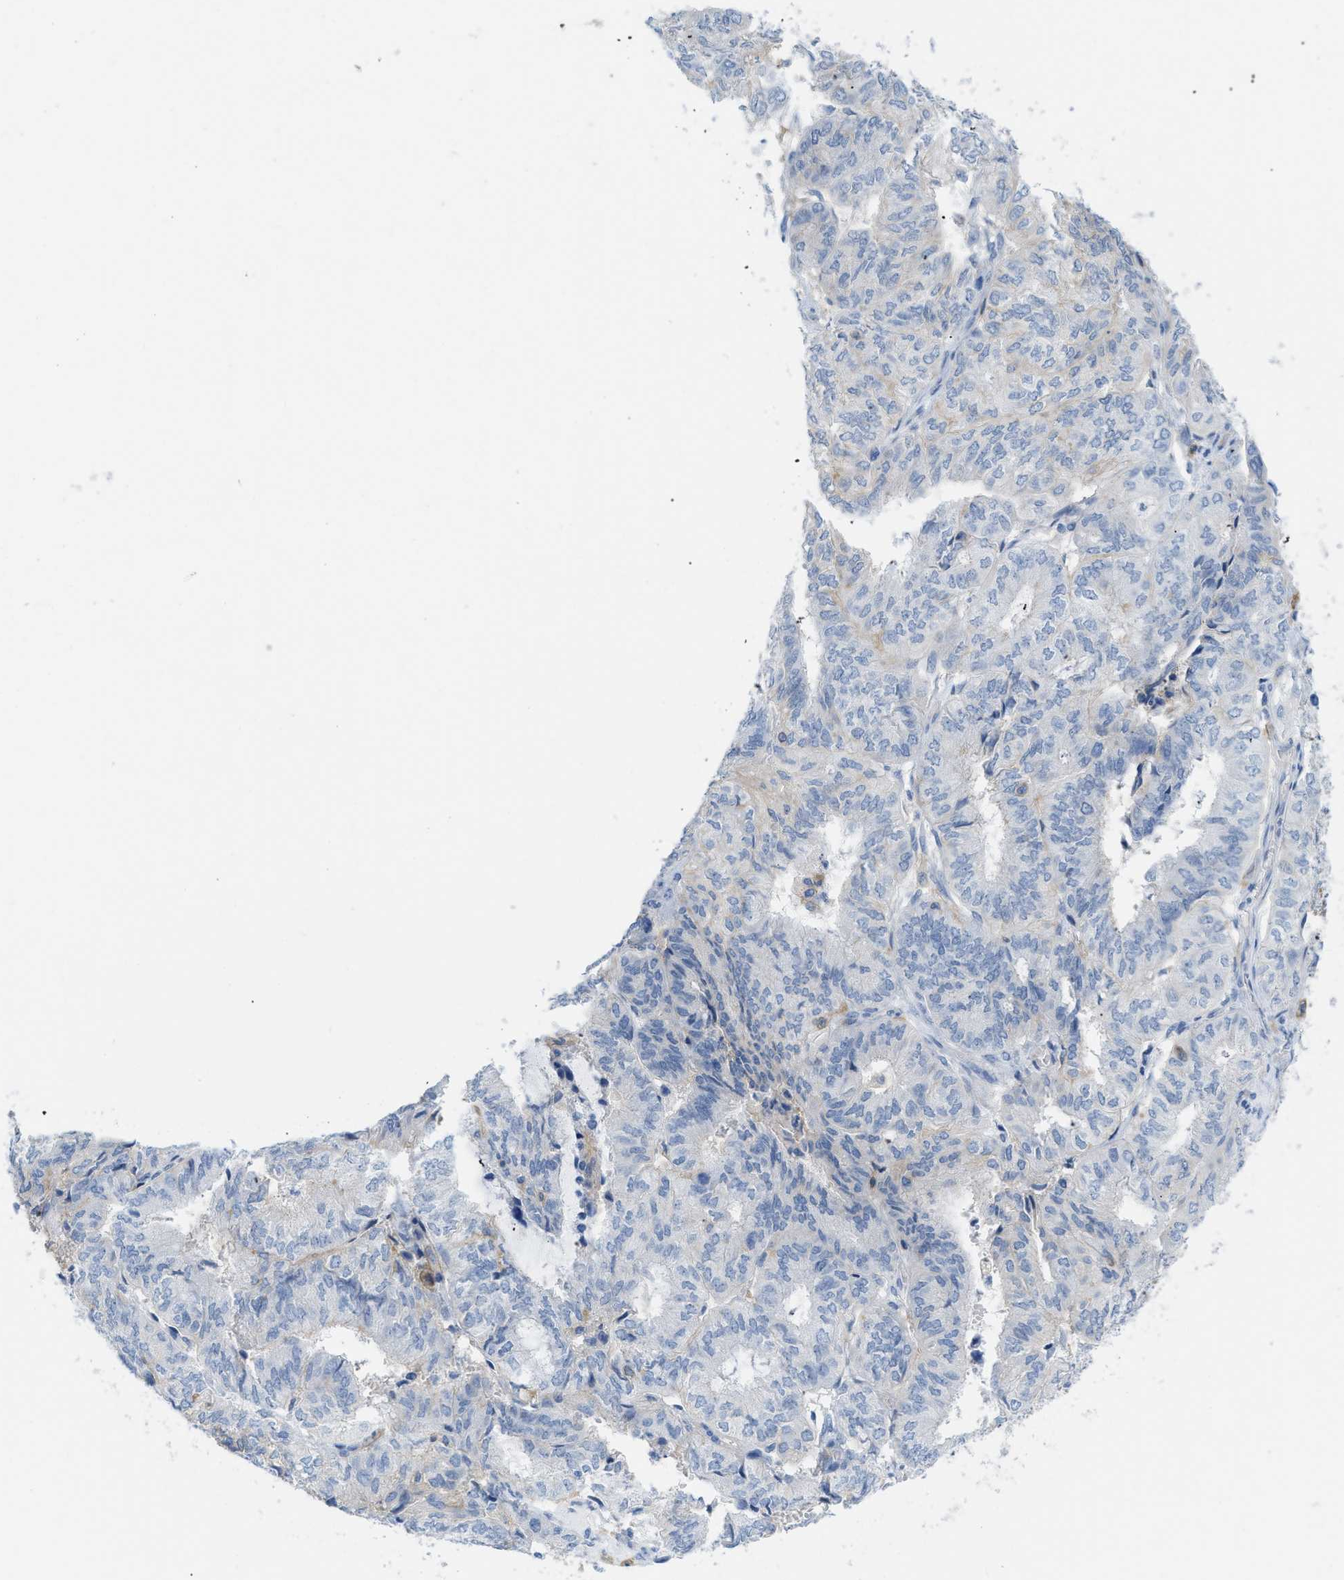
{"staining": {"intensity": "negative", "quantity": "none", "location": "none"}, "tissue": "endometrial cancer", "cell_type": "Tumor cells", "image_type": "cancer", "snomed": [{"axis": "morphology", "description": "Adenocarcinoma, NOS"}, {"axis": "topography", "description": "Uterus"}], "caption": "This is a image of immunohistochemistry staining of adenocarcinoma (endometrial), which shows no staining in tumor cells.", "gene": "SLC3A2", "patient": {"sex": "female", "age": 60}}